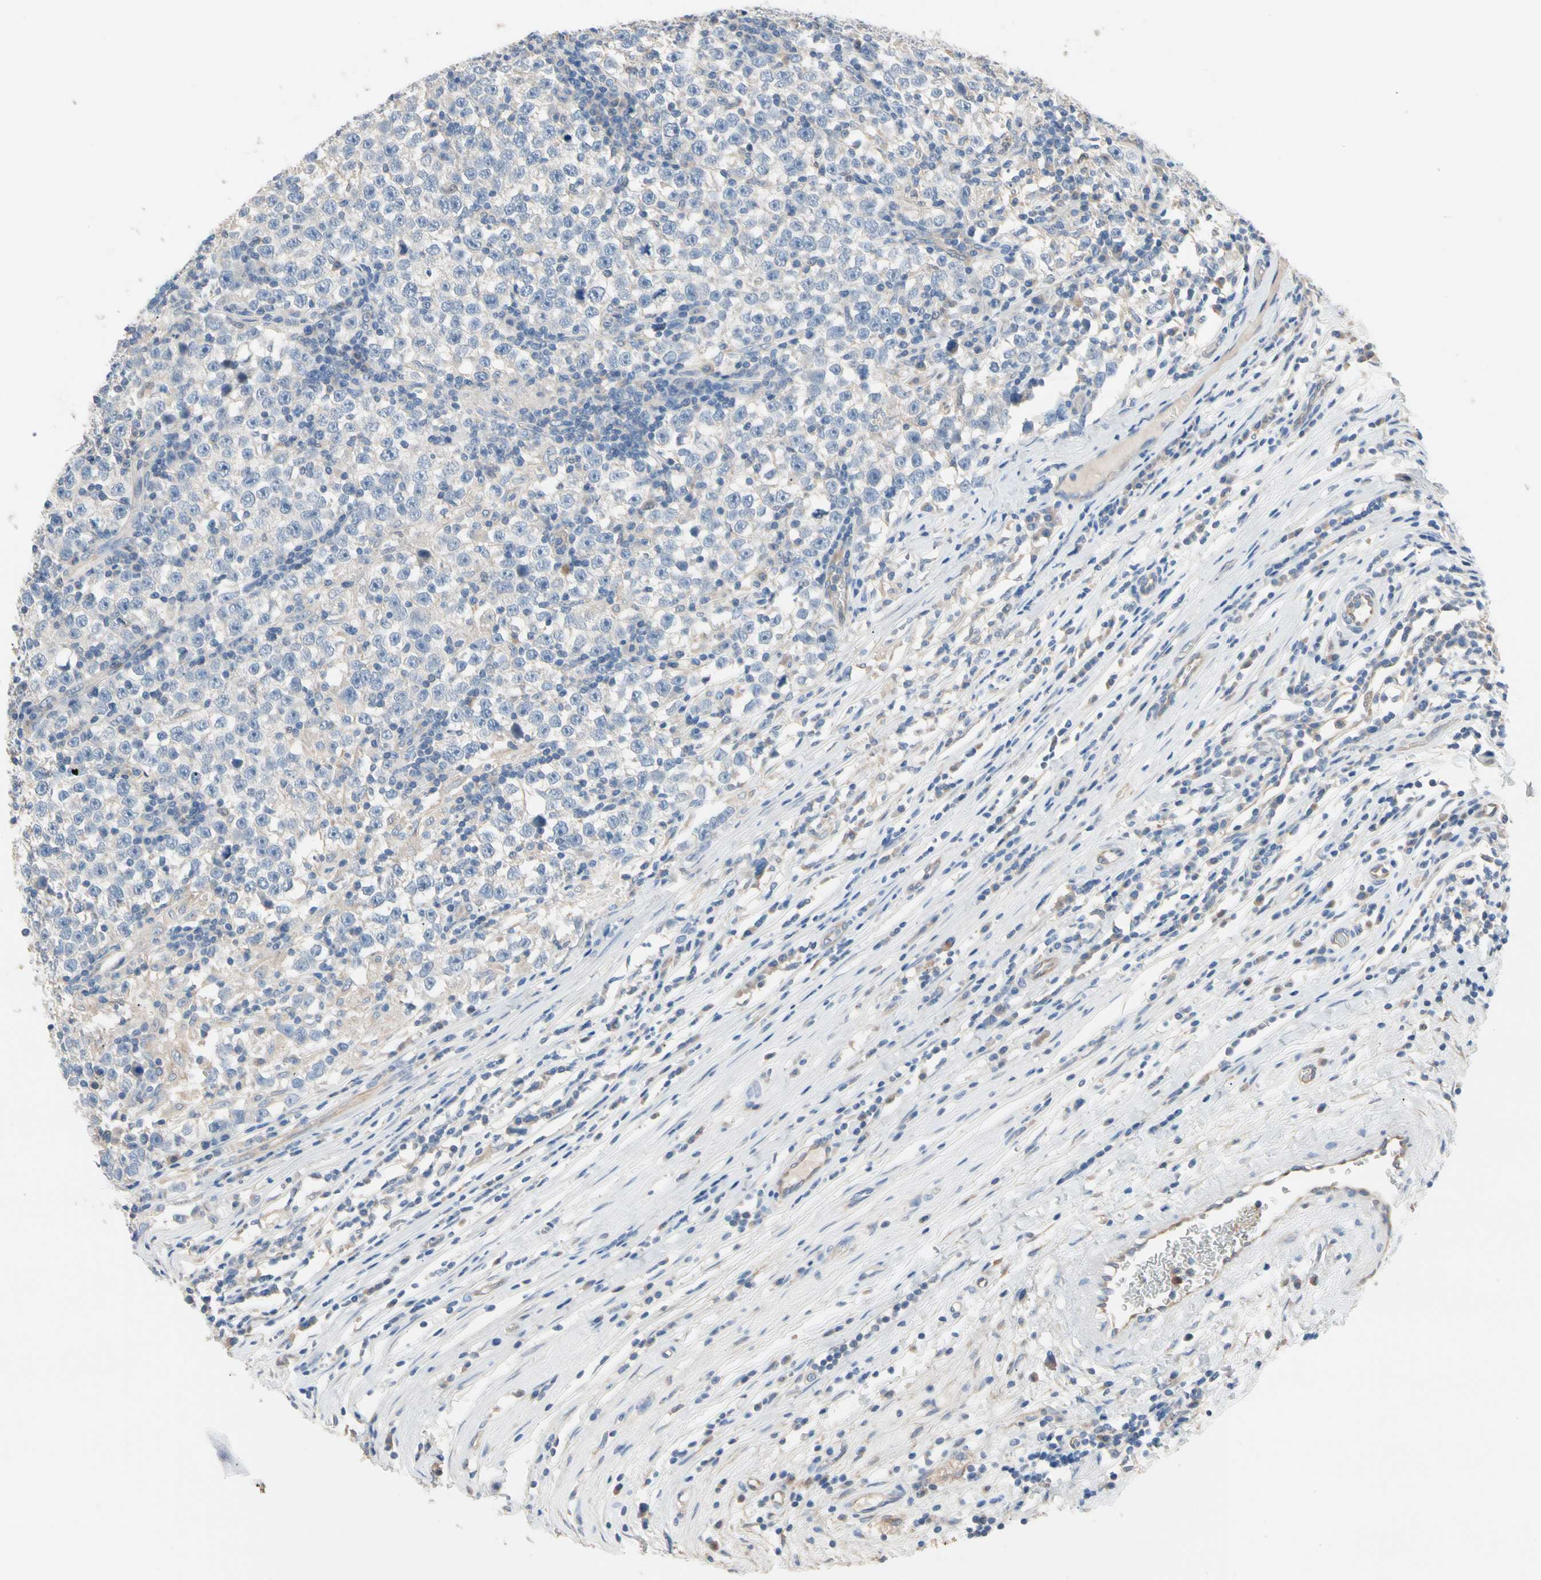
{"staining": {"intensity": "negative", "quantity": "none", "location": "none"}, "tissue": "testis cancer", "cell_type": "Tumor cells", "image_type": "cancer", "snomed": [{"axis": "morphology", "description": "Seminoma, NOS"}, {"axis": "topography", "description": "Testis"}], "caption": "Human testis cancer (seminoma) stained for a protein using immunohistochemistry demonstrates no positivity in tumor cells.", "gene": "BBOX1", "patient": {"sex": "male", "age": 43}}